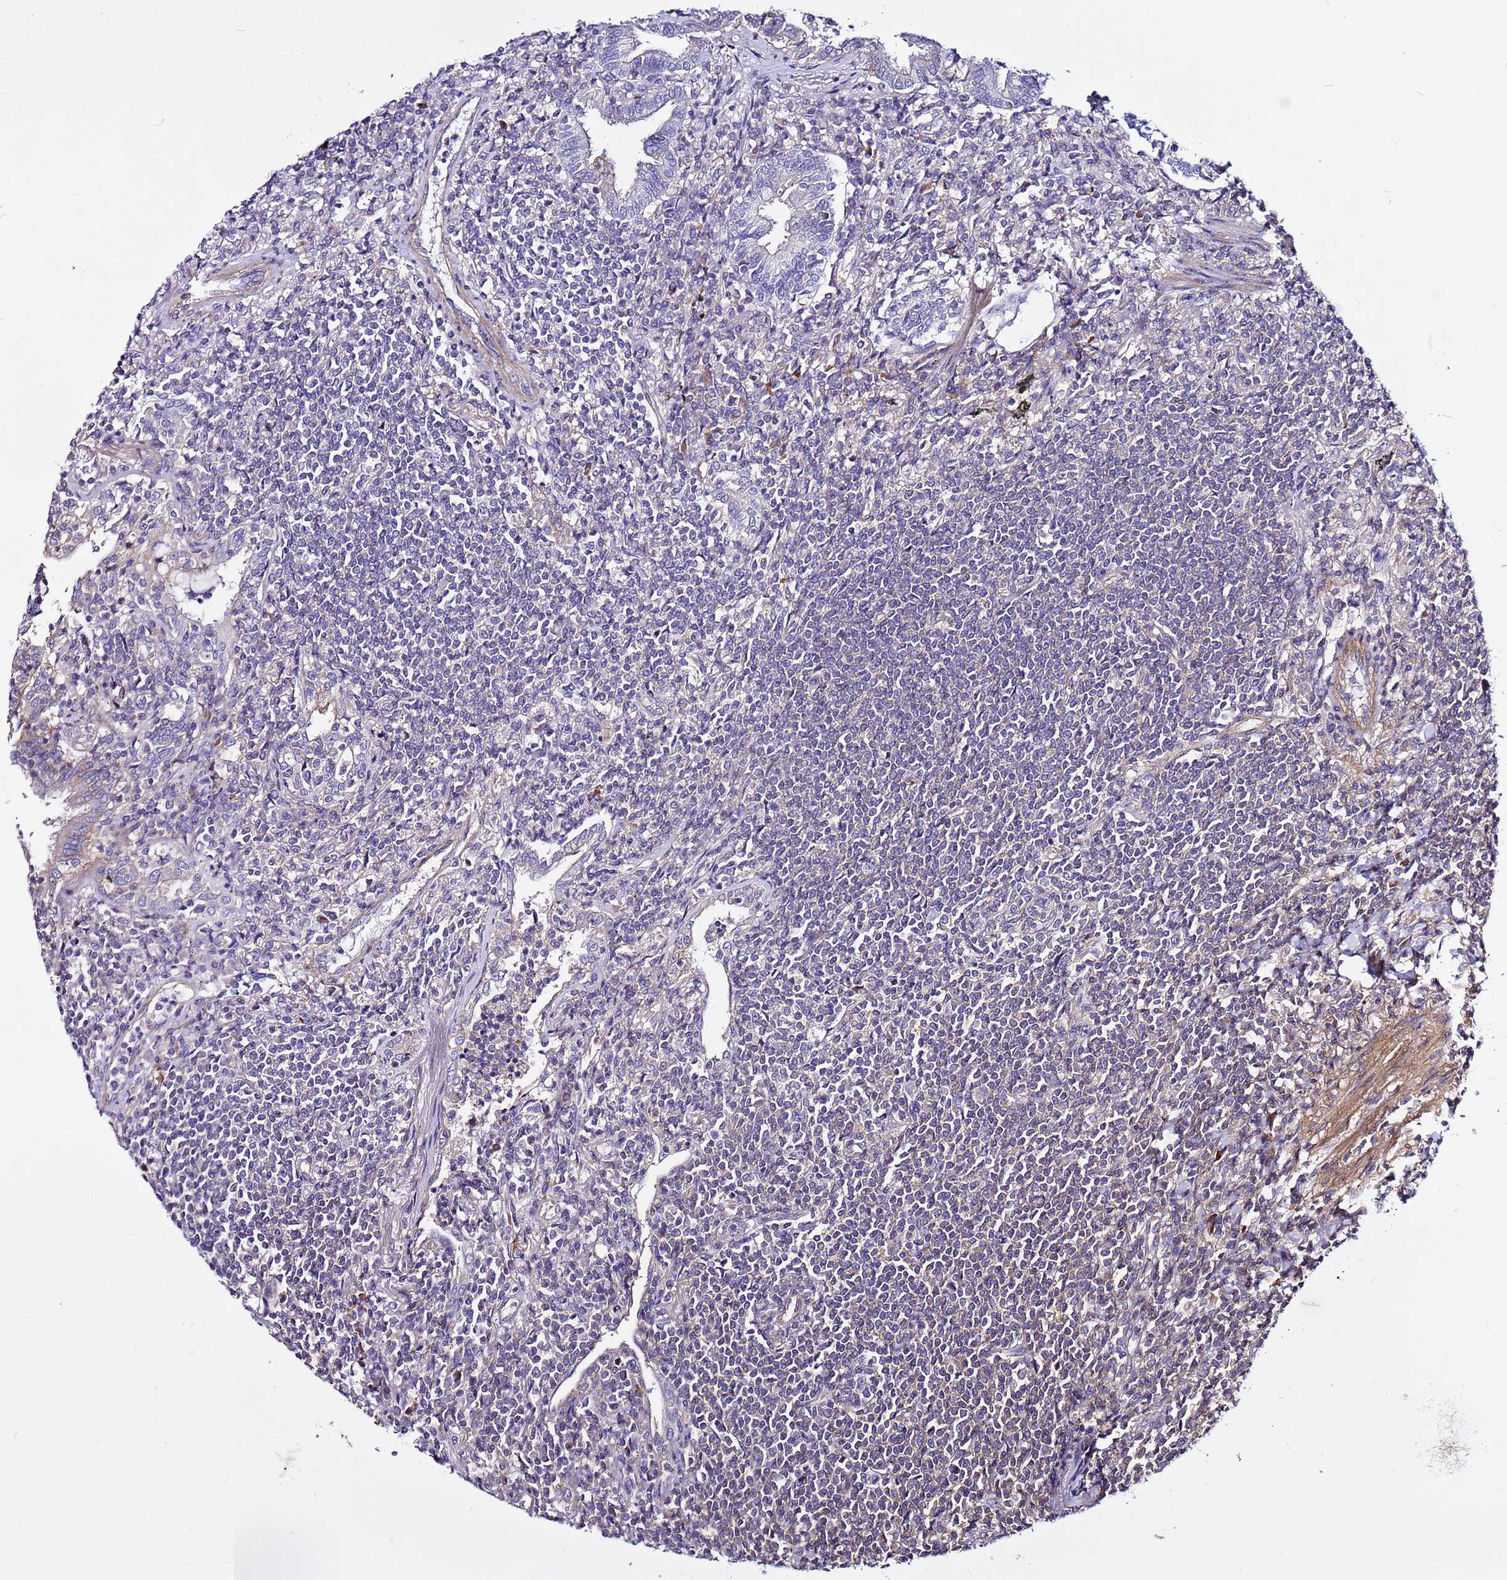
{"staining": {"intensity": "moderate", "quantity": "<25%", "location": "cytoplasmic/membranous"}, "tissue": "lymphoma", "cell_type": "Tumor cells", "image_type": "cancer", "snomed": [{"axis": "morphology", "description": "Malignant lymphoma, non-Hodgkin's type, Low grade"}, {"axis": "topography", "description": "Lung"}], "caption": "Immunohistochemistry (IHC) (DAB (3,3'-diaminobenzidine)) staining of low-grade malignant lymphoma, non-Hodgkin's type displays moderate cytoplasmic/membranous protein expression in about <25% of tumor cells.", "gene": "STK38", "patient": {"sex": "female", "age": 71}}